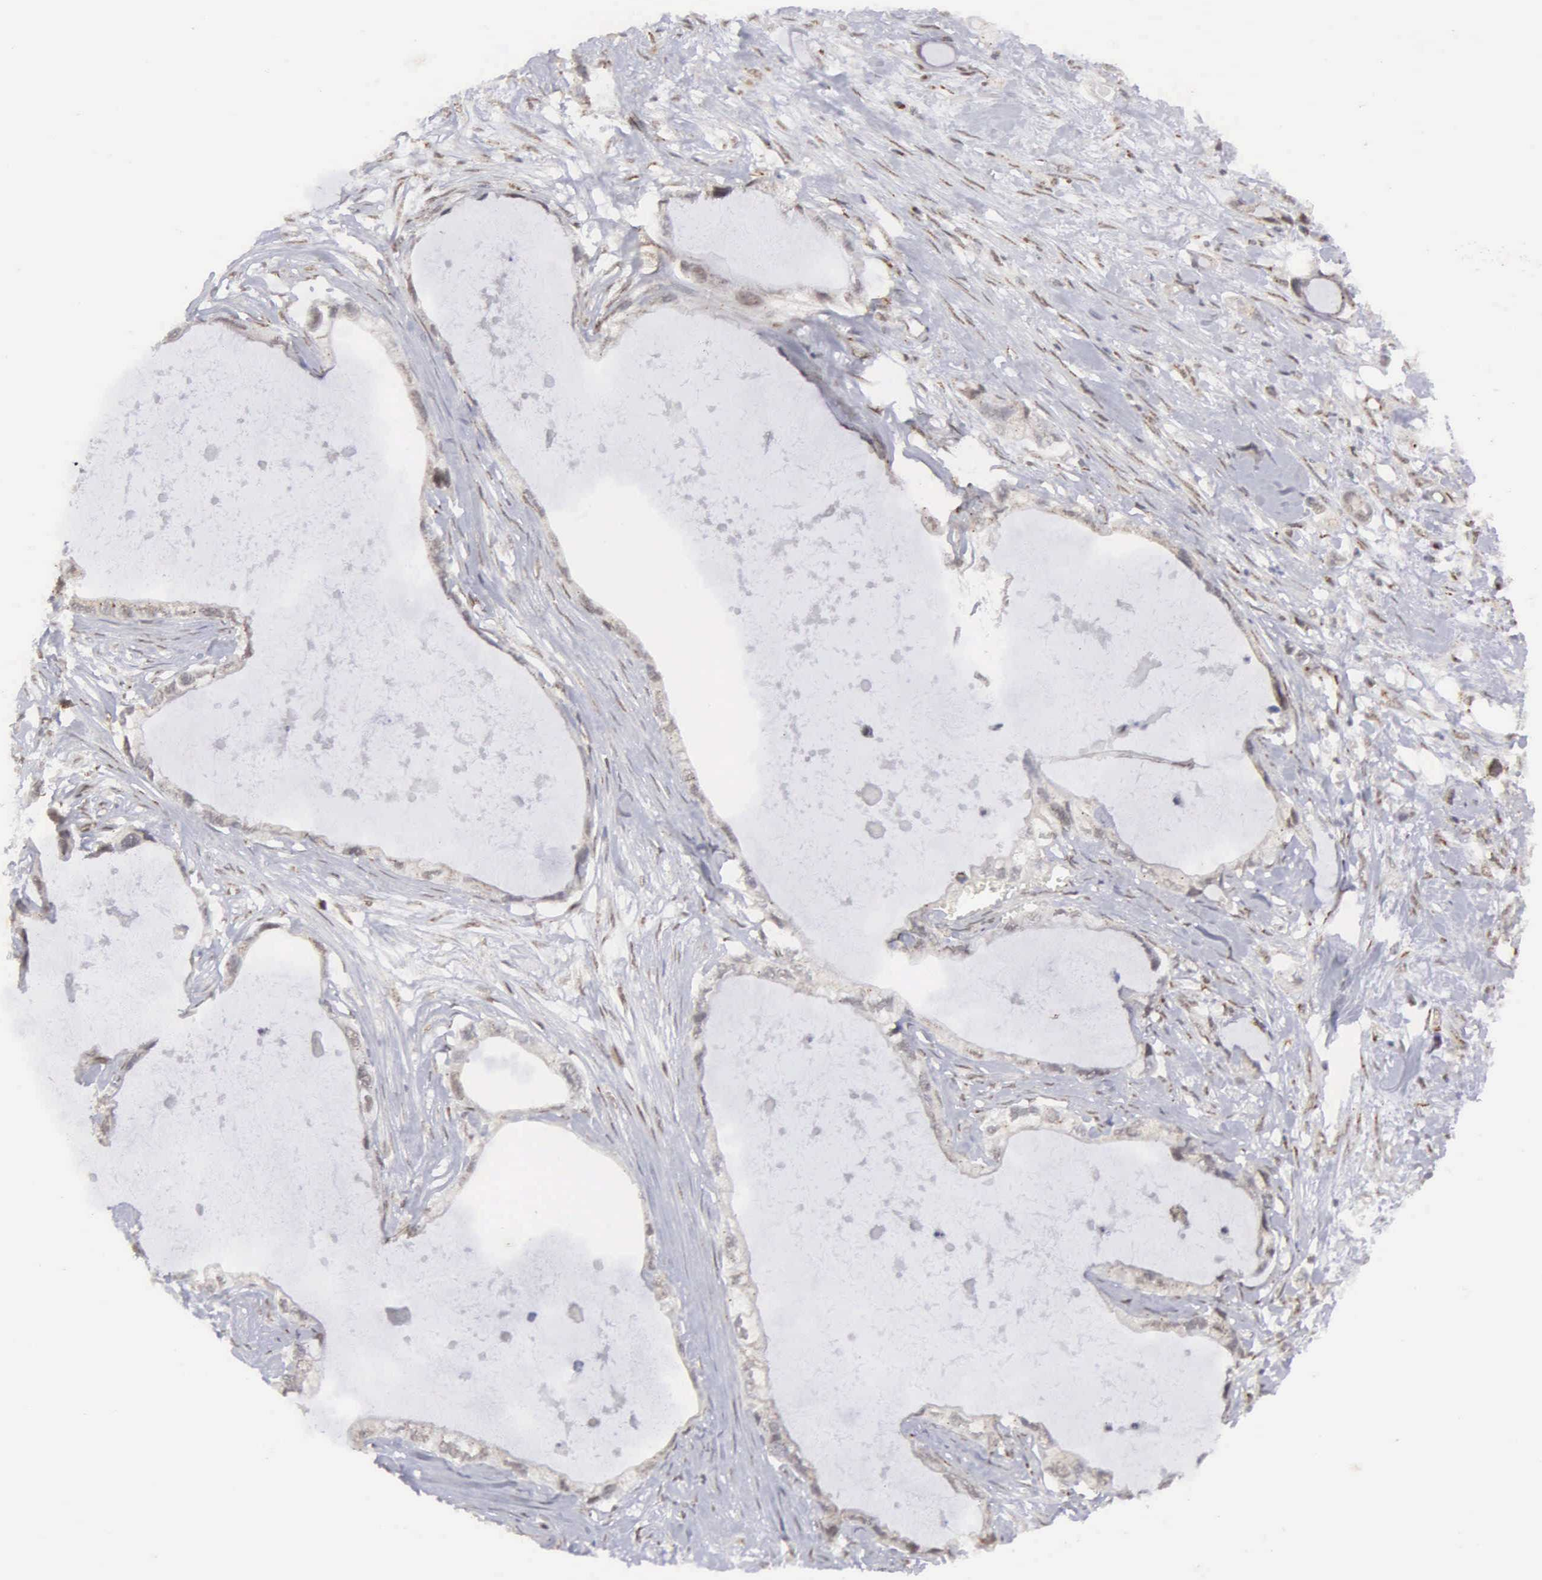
{"staining": {"intensity": "weak", "quantity": ">75%", "location": "cytoplasmic/membranous,nuclear"}, "tissue": "pancreatic cancer", "cell_type": "Tumor cells", "image_type": "cancer", "snomed": [{"axis": "morphology", "description": "Adenocarcinoma, NOS"}, {"axis": "topography", "description": "Pancreas"}, {"axis": "topography", "description": "Stomach, upper"}], "caption": "A brown stain labels weak cytoplasmic/membranous and nuclear expression of a protein in human pancreatic cancer tumor cells.", "gene": "GTF2A1", "patient": {"sex": "male", "age": 77}}